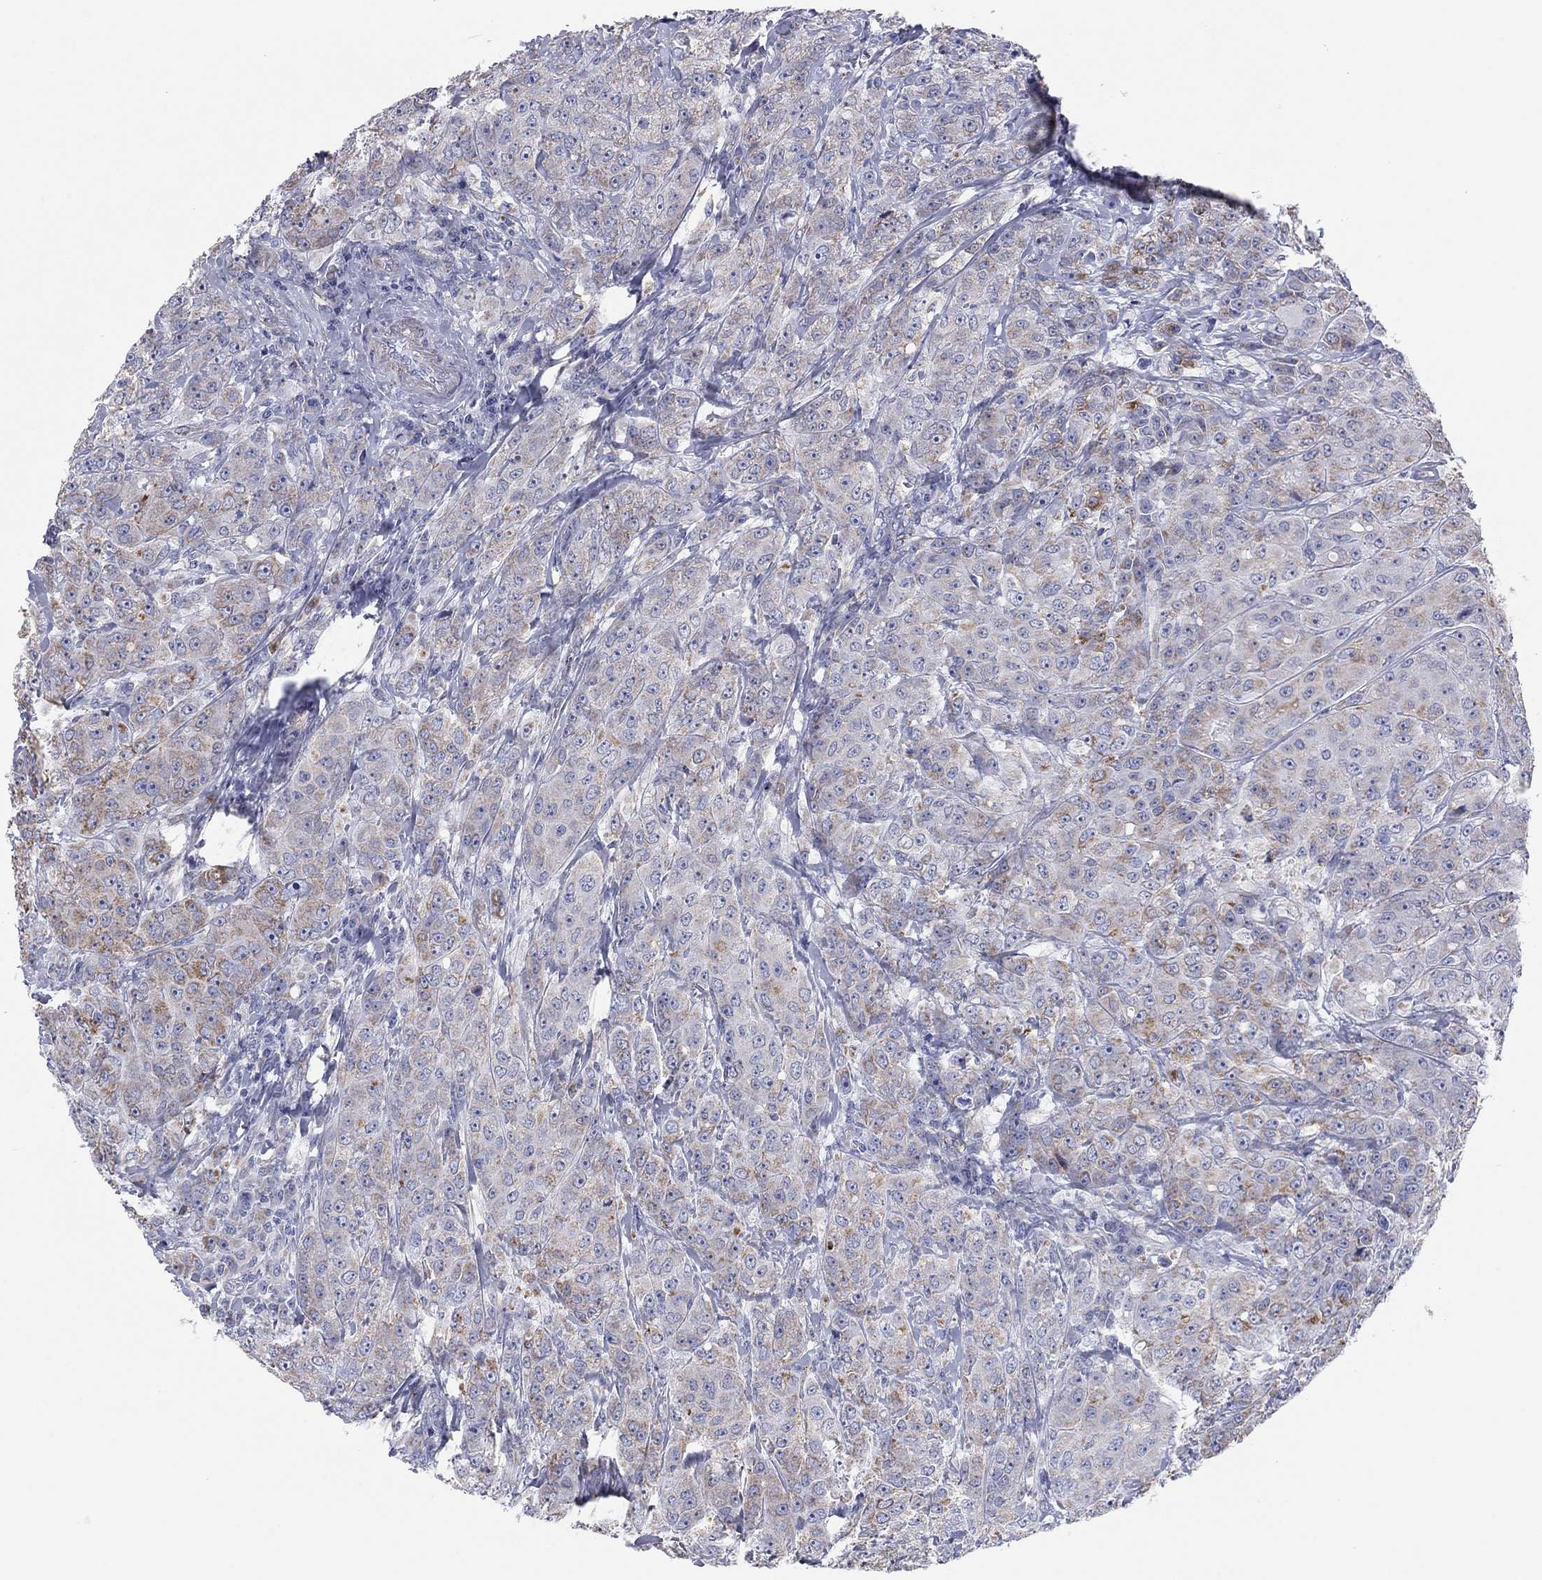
{"staining": {"intensity": "moderate", "quantity": "<25%", "location": "cytoplasmic/membranous"}, "tissue": "breast cancer", "cell_type": "Tumor cells", "image_type": "cancer", "snomed": [{"axis": "morphology", "description": "Duct carcinoma"}, {"axis": "topography", "description": "Breast"}], "caption": "High-power microscopy captured an IHC micrograph of breast cancer, revealing moderate cytoplasmic/membranous expression in approximately <25% of tumor cells.", "gene": "MGST3", "patient": {"sex": "female", "age": 43}}